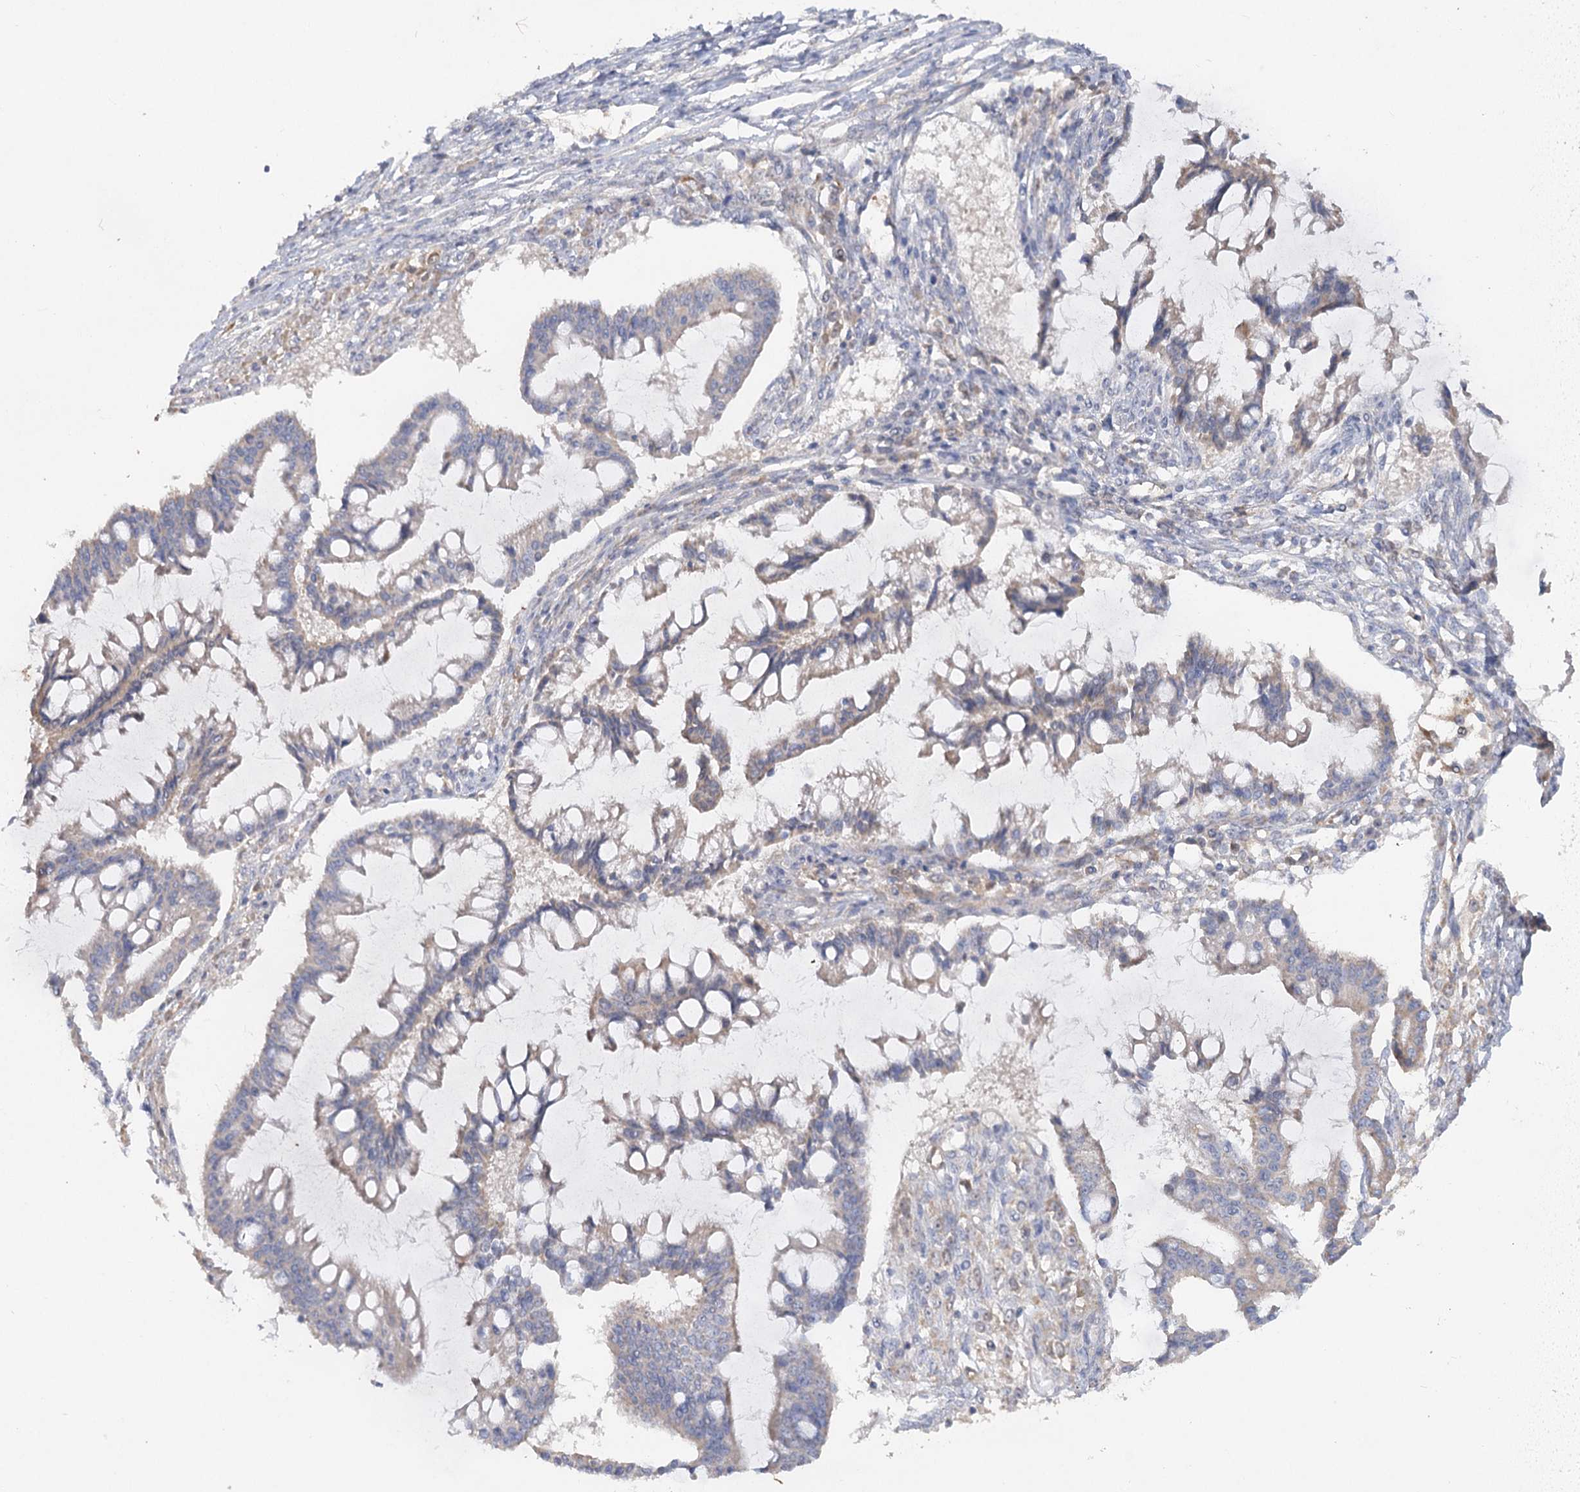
{"staining": {"intensity": "weak", "quantity": "25%-75%", "location": "cytoplasmic/membranous"}, "tissue": "ovarian cancer", "cell_type": "Tumor cells", "image_type": "cancer", "snomed": [{"axis": "morphology", "description": "Cystadenocarcinoma, mucinous, NOS"}, {"axis": "topography", "description": "Ovary"}], "caption": "Weak cytoplasmic/membranous positivity is appreciated in approximately 25%-75% of tumor cells in ovarian mucinous cystadenocarcinoma.", "gene": "TMEM187", "patient": {"sex": "female", "age": 73}}